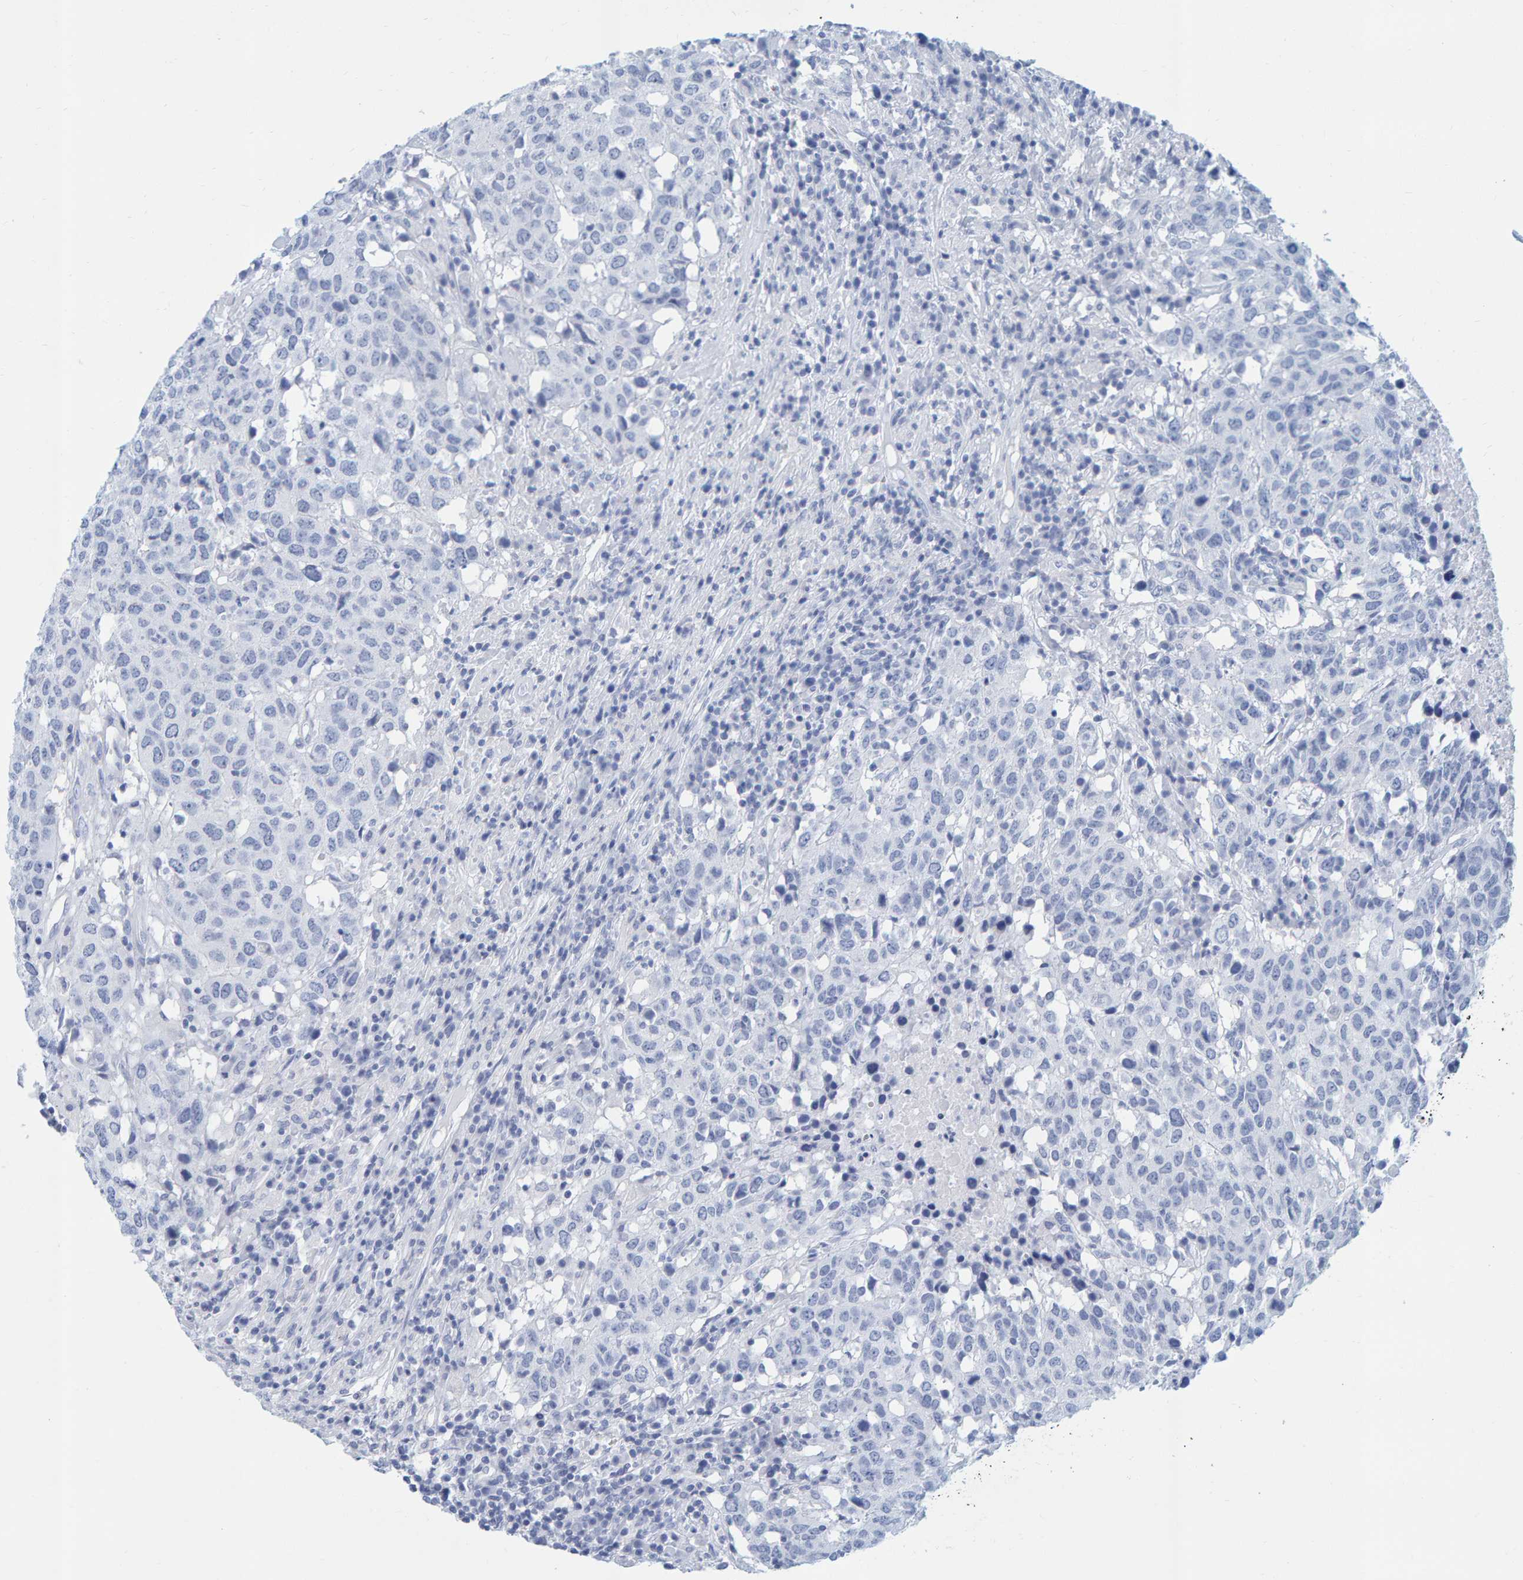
{"staining": {"intensity": "negative", "quantity": "none", "location": "none"}, "tissue": "head and neck cancer", "cell_type": "Tumor cells", "image_type": "cancer", "snomed": [{"axis": "morphology", "description": "Squamous cell carcinoma, NOS"}, {"axis": "topography", "description": "Head-Neck"}], "caption": "This is a micrograph of immunohistochemistry staining of head and neck cancer, which shows no positivity in tumor cells.", "gene": "SFTPC", "patient": {"sex": "male", "age": 66}}